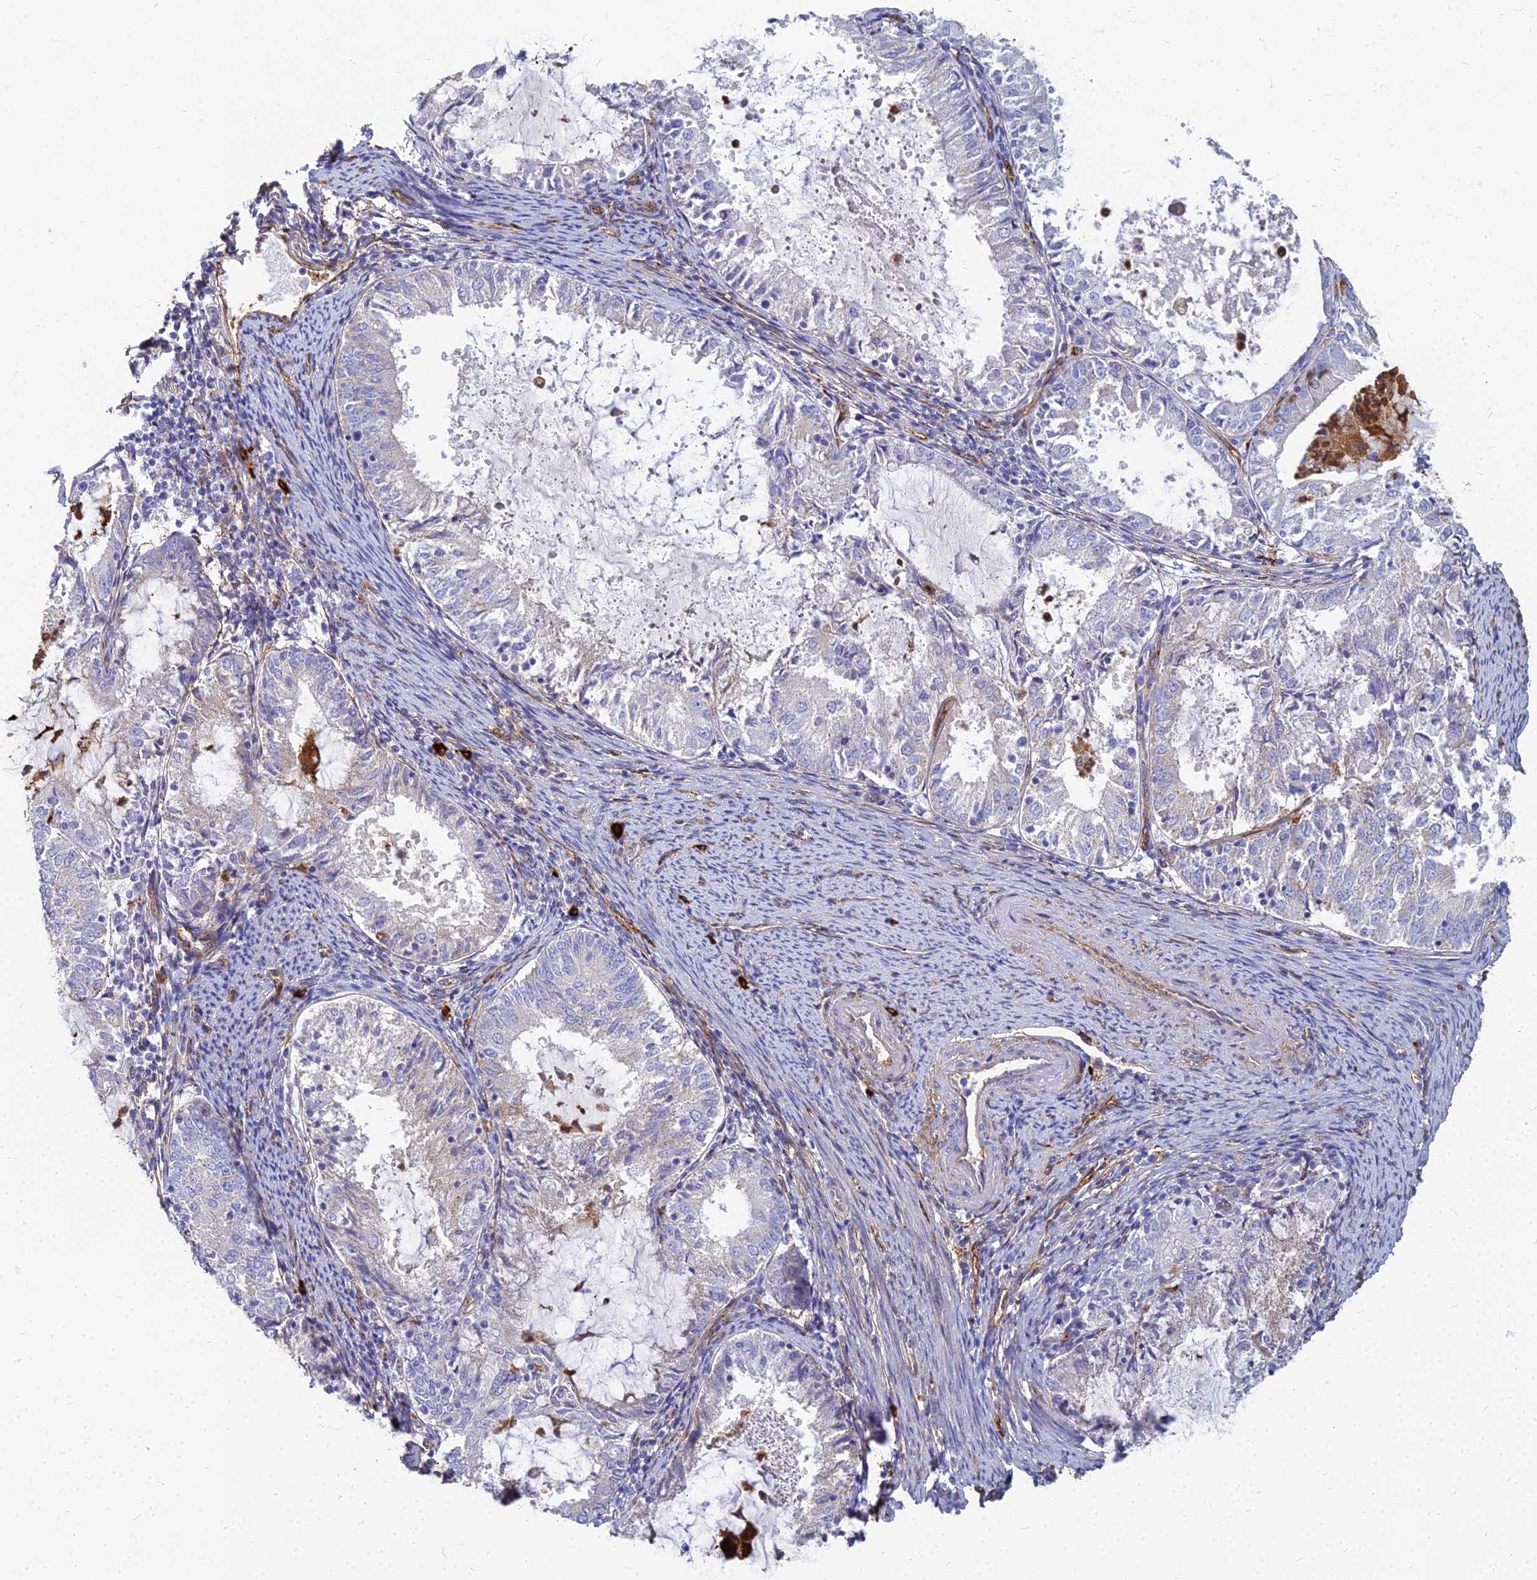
{"staining": {"intensity": "negative", "quantity": "none", "location": "none"}, "tissue": "endometrial cancer", "cell_type": "Tumor cells", "image_type": "cancer", "snomed": [{"axis": "morphology", "description": "Adenocarcinoma, NOS"}, {"axis": "topography", "description": "Endometrium"}], "caption": "This is a photomicrograph of IHC staining of endometrial cancer, which shows no expression in tumor cells. (DAB (3,3'-diaminobenzidine) IHC, high magnification).", "gene": "VAT1", "patient": {"sex": "female", "age": 57}}